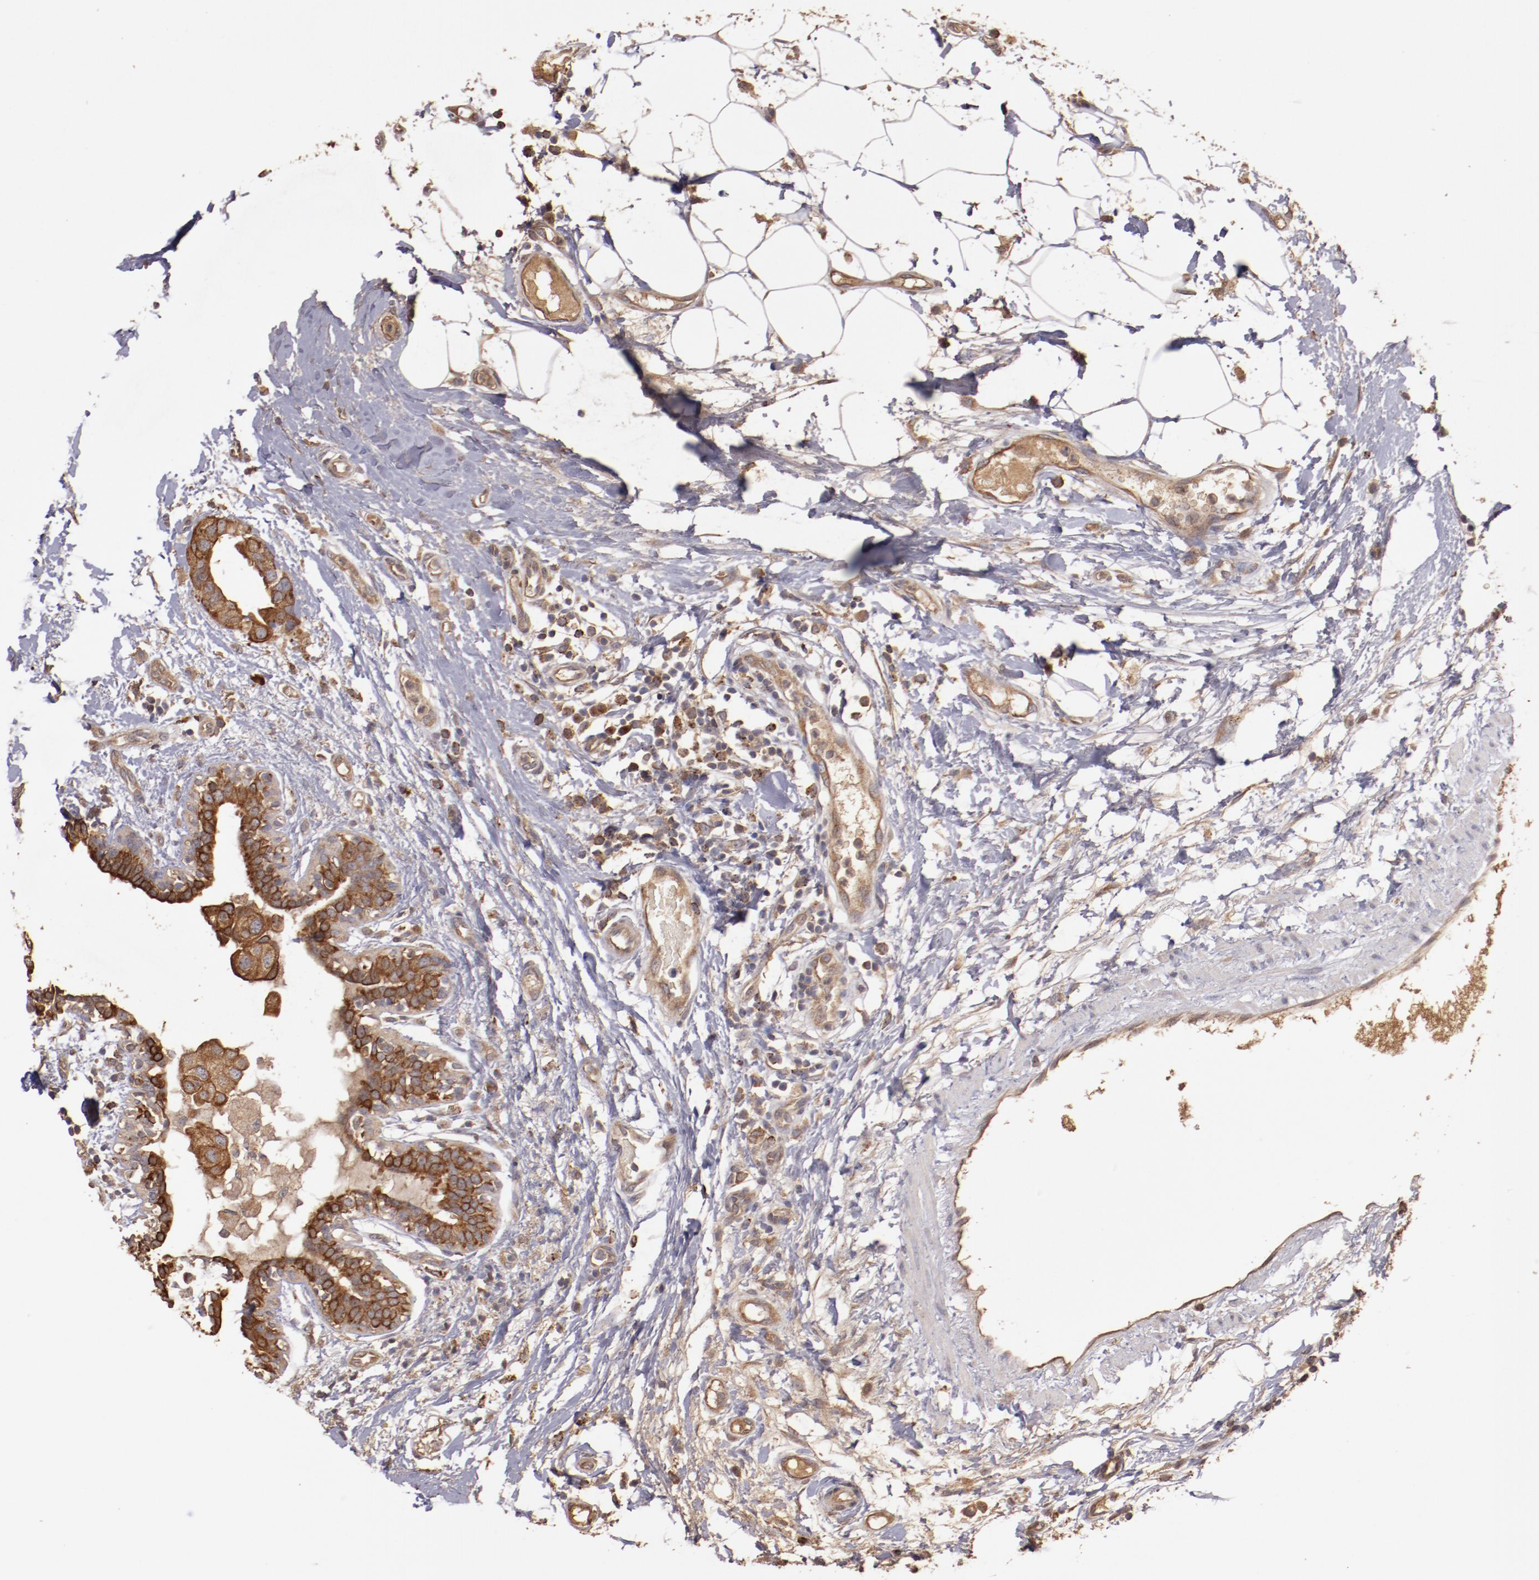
{"staining": {"intensity": "moderate", "quantity": ">75%", "location": "cytoplasmic/membranous"}, "tissue": "breast cancer", "cell_type": "Tumor cells", "image_type": "cancer", "snomed": [{"axis": "morphology", "description": "Duct carcinoma"}, {"axis": "topography", "description": "Breast"}], "caption": "Moderate cytoplasmic/membranous protein positivity is identified in approximately >75% of tumor cells in breast cancer.", "gene": "SRRD", "patient": {"sex": "female", "age": 40}}